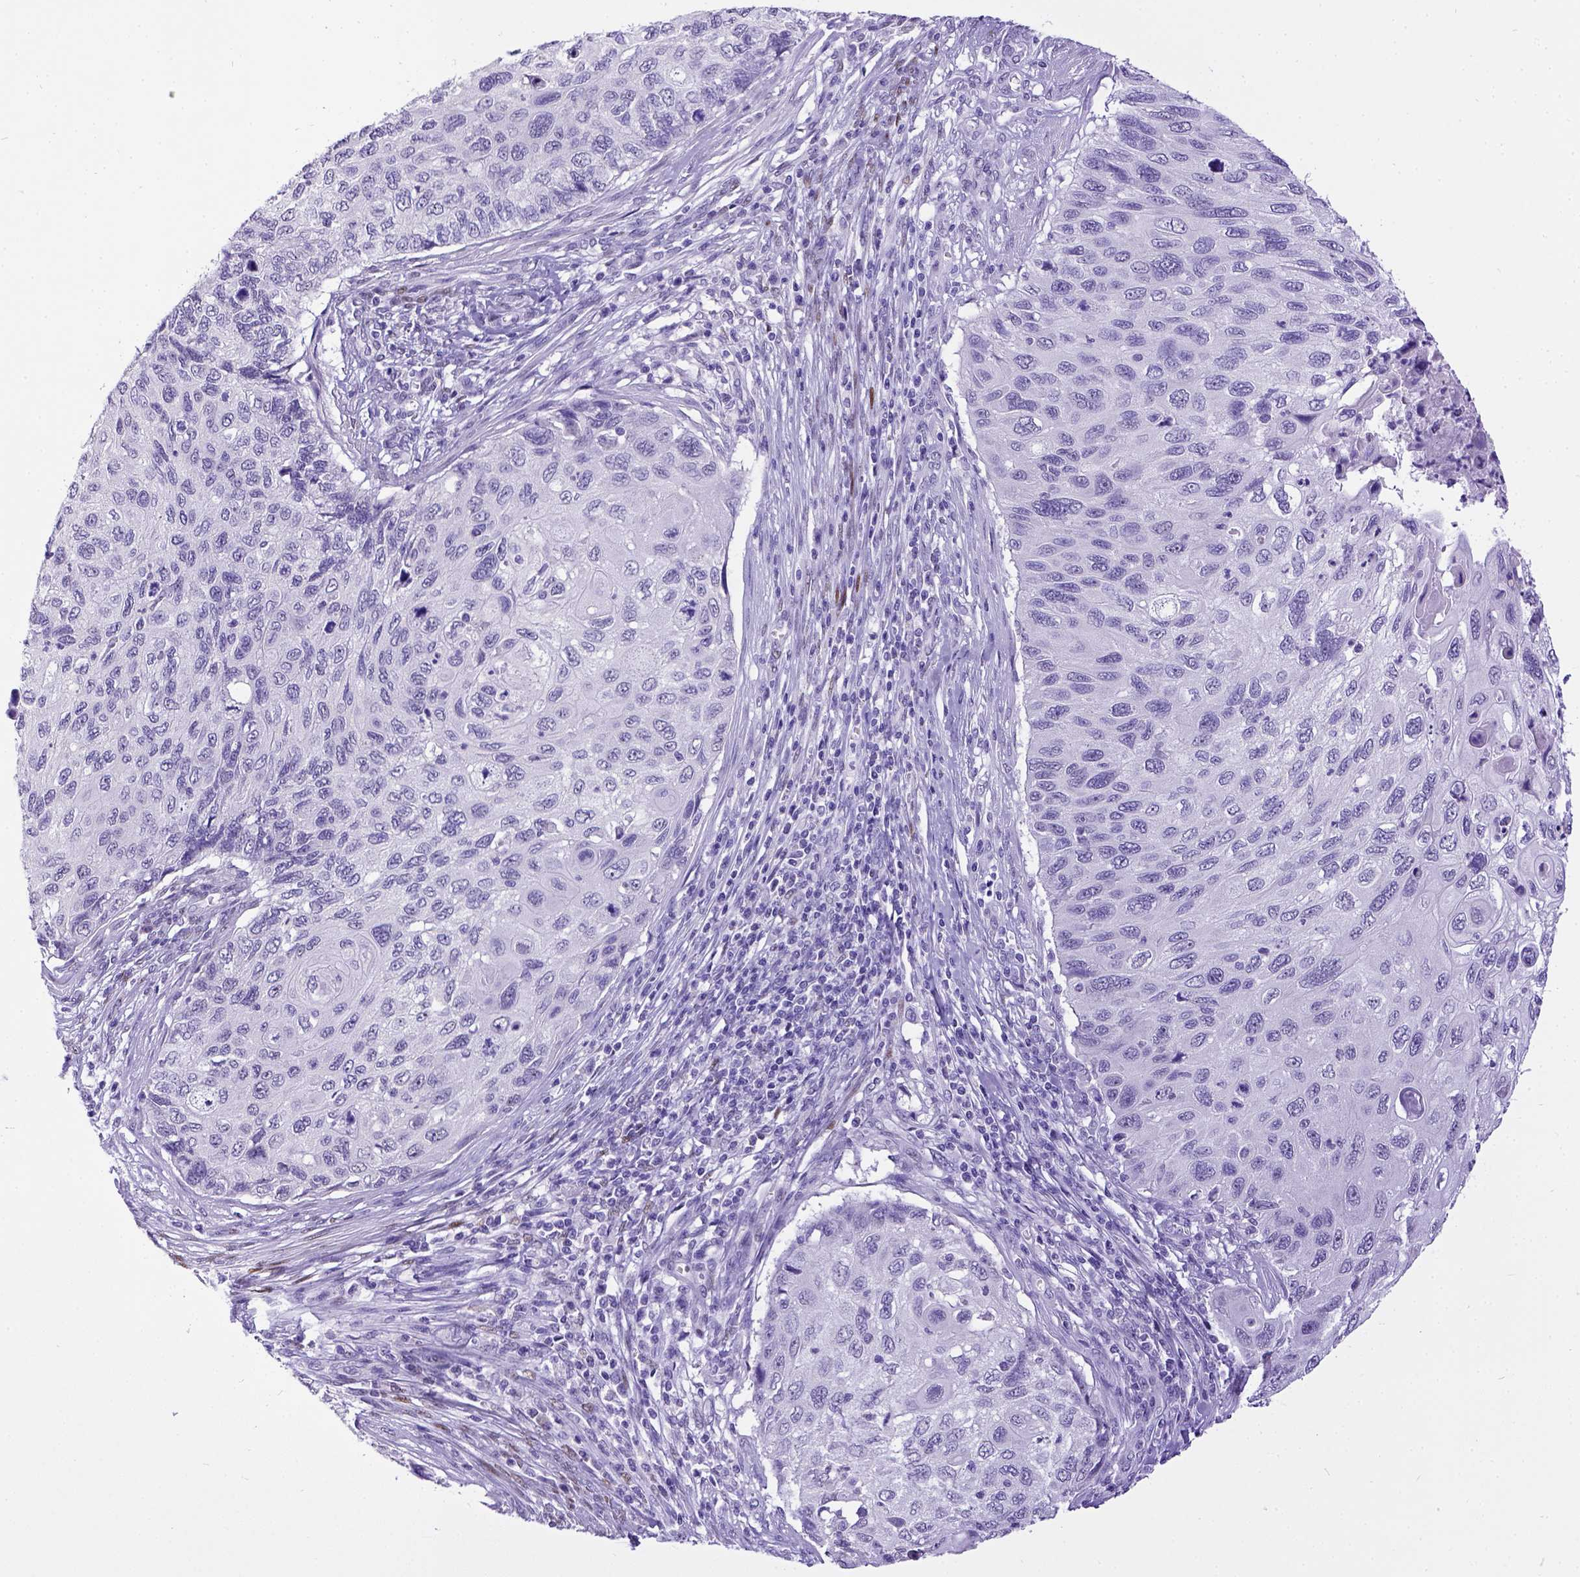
{"staining": {"intensity": "negative", "quantity": "none", "location": "none"}, "tissue": "cervical cancer", "cell_type": "Tumor cells", "image_type": "cancer", "snomed": [{"axis": "morphology", "description": "Squamous cell carcinoma, NOS"}, {"axis": "topography", "description": "Cervix"}], "caption": "This is a histopathology image of immunohistochemistry (IHC) staining of cervical cancer (squamous cell carcinoma), which shows no expression in tumor cells. (Stains: DAB (3,3'-diaminobenzidine) IHC with hematoxylin counter stain, Microscopy: brightfield microscopy at high magnification).", "gene": "ESR1", "patient": {"sex": "female", "age": 70}}